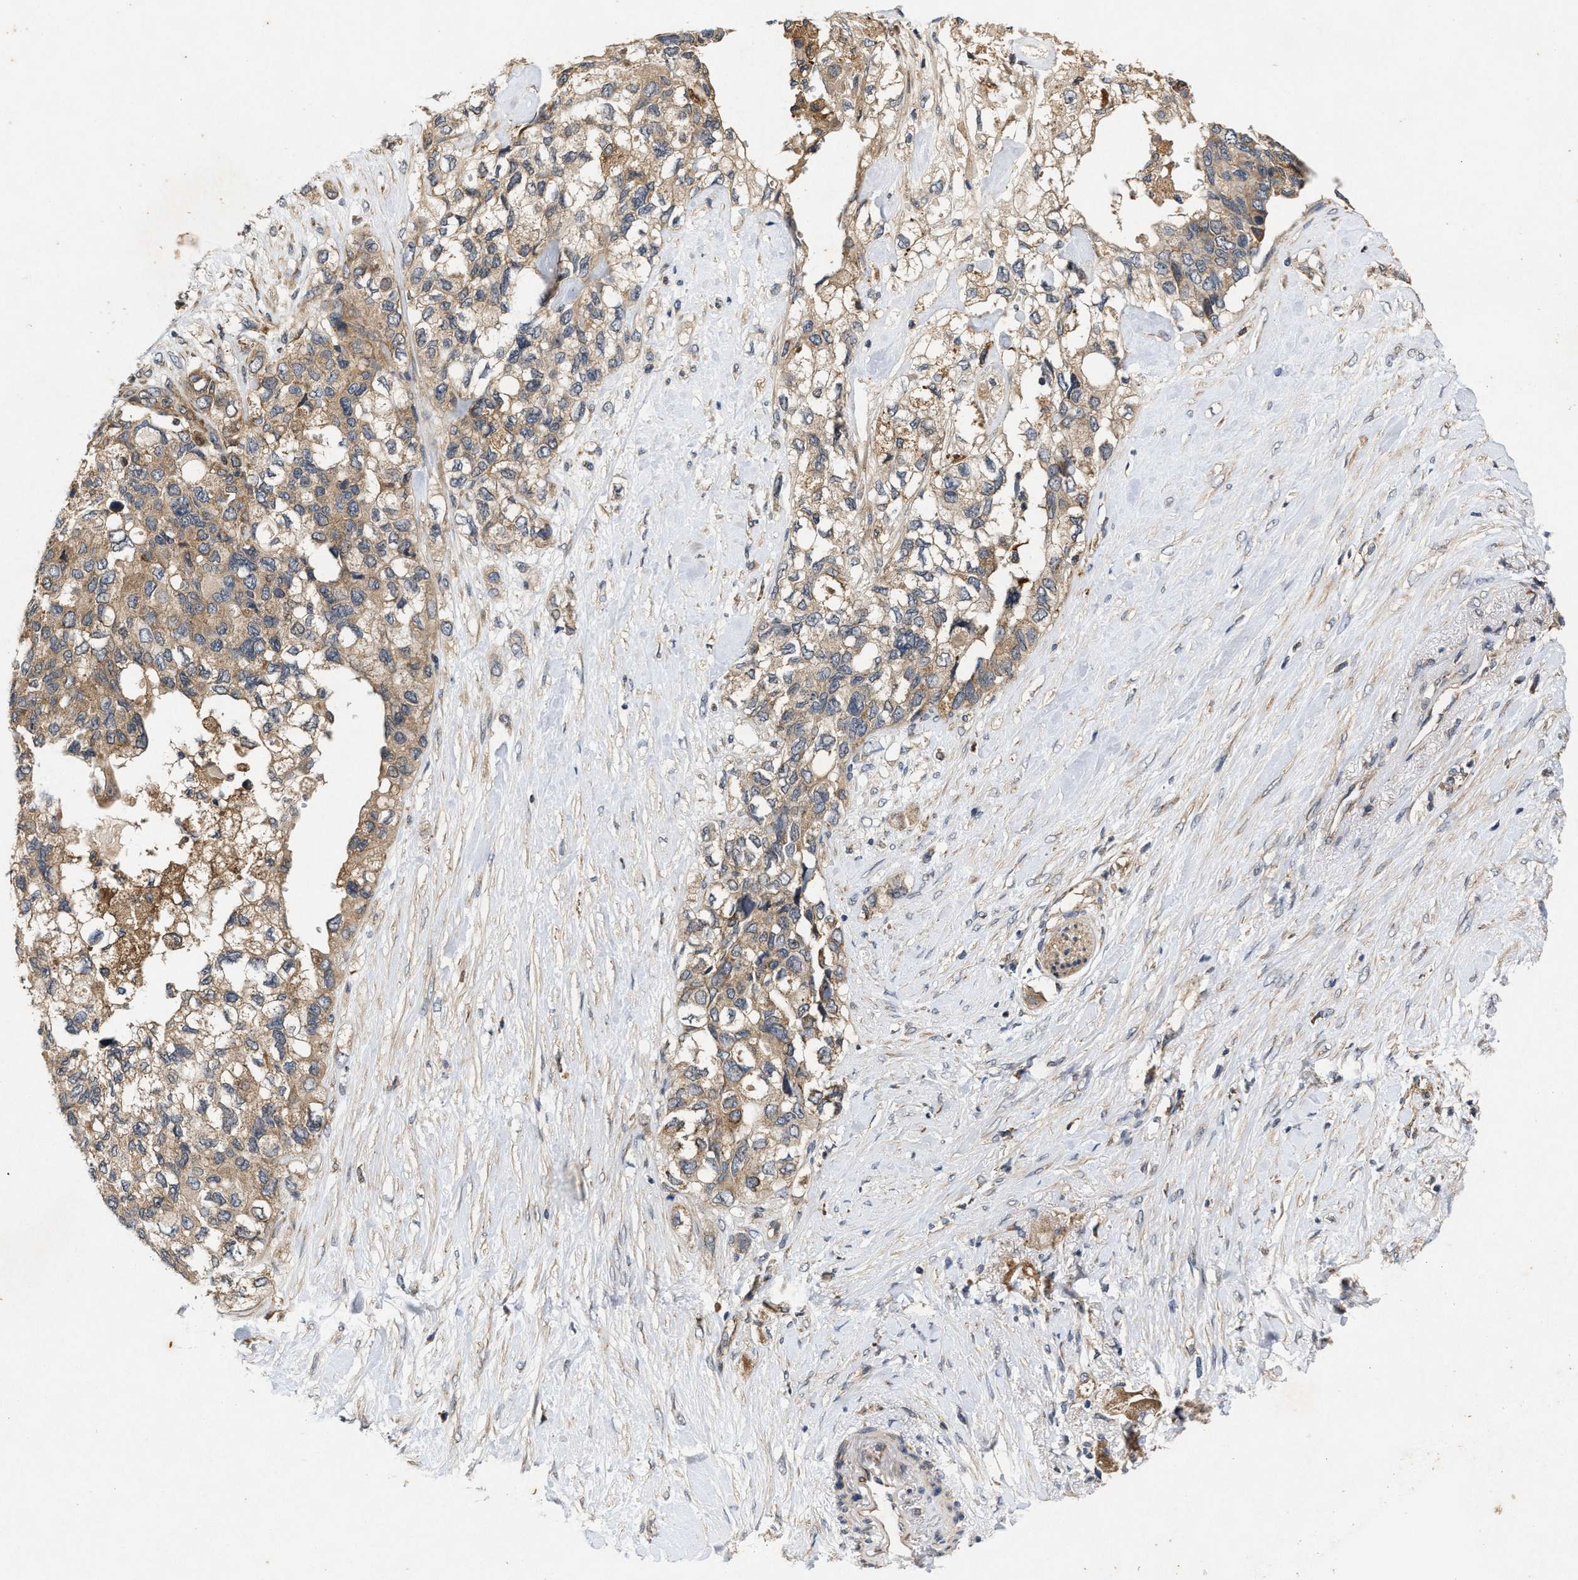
{"staining": {"intensity": "weak", "quantity": ">75%", "location": "cytoplasmic/membranous"}, "tissue": "pancreatic cancer", "cell_type": "Tumor cells", "image_type": "cancer", "snomed": [{"axis": "morphology", "description": "Adenocarcinoma, NOS"}, {"axis": "topography", "description": "Pancreas"}], "caption": "This micrograph exhibits pancreatic adenocarcinoma stained with immunohistochemistry to label a protein in brown. The cytoplasmic/membranous of tumor cells show weak positivity for the protein. Nuclei are counter-stained blue.", "gene": "EFNA4", "patient": {"sex": "female", "age": 56}}